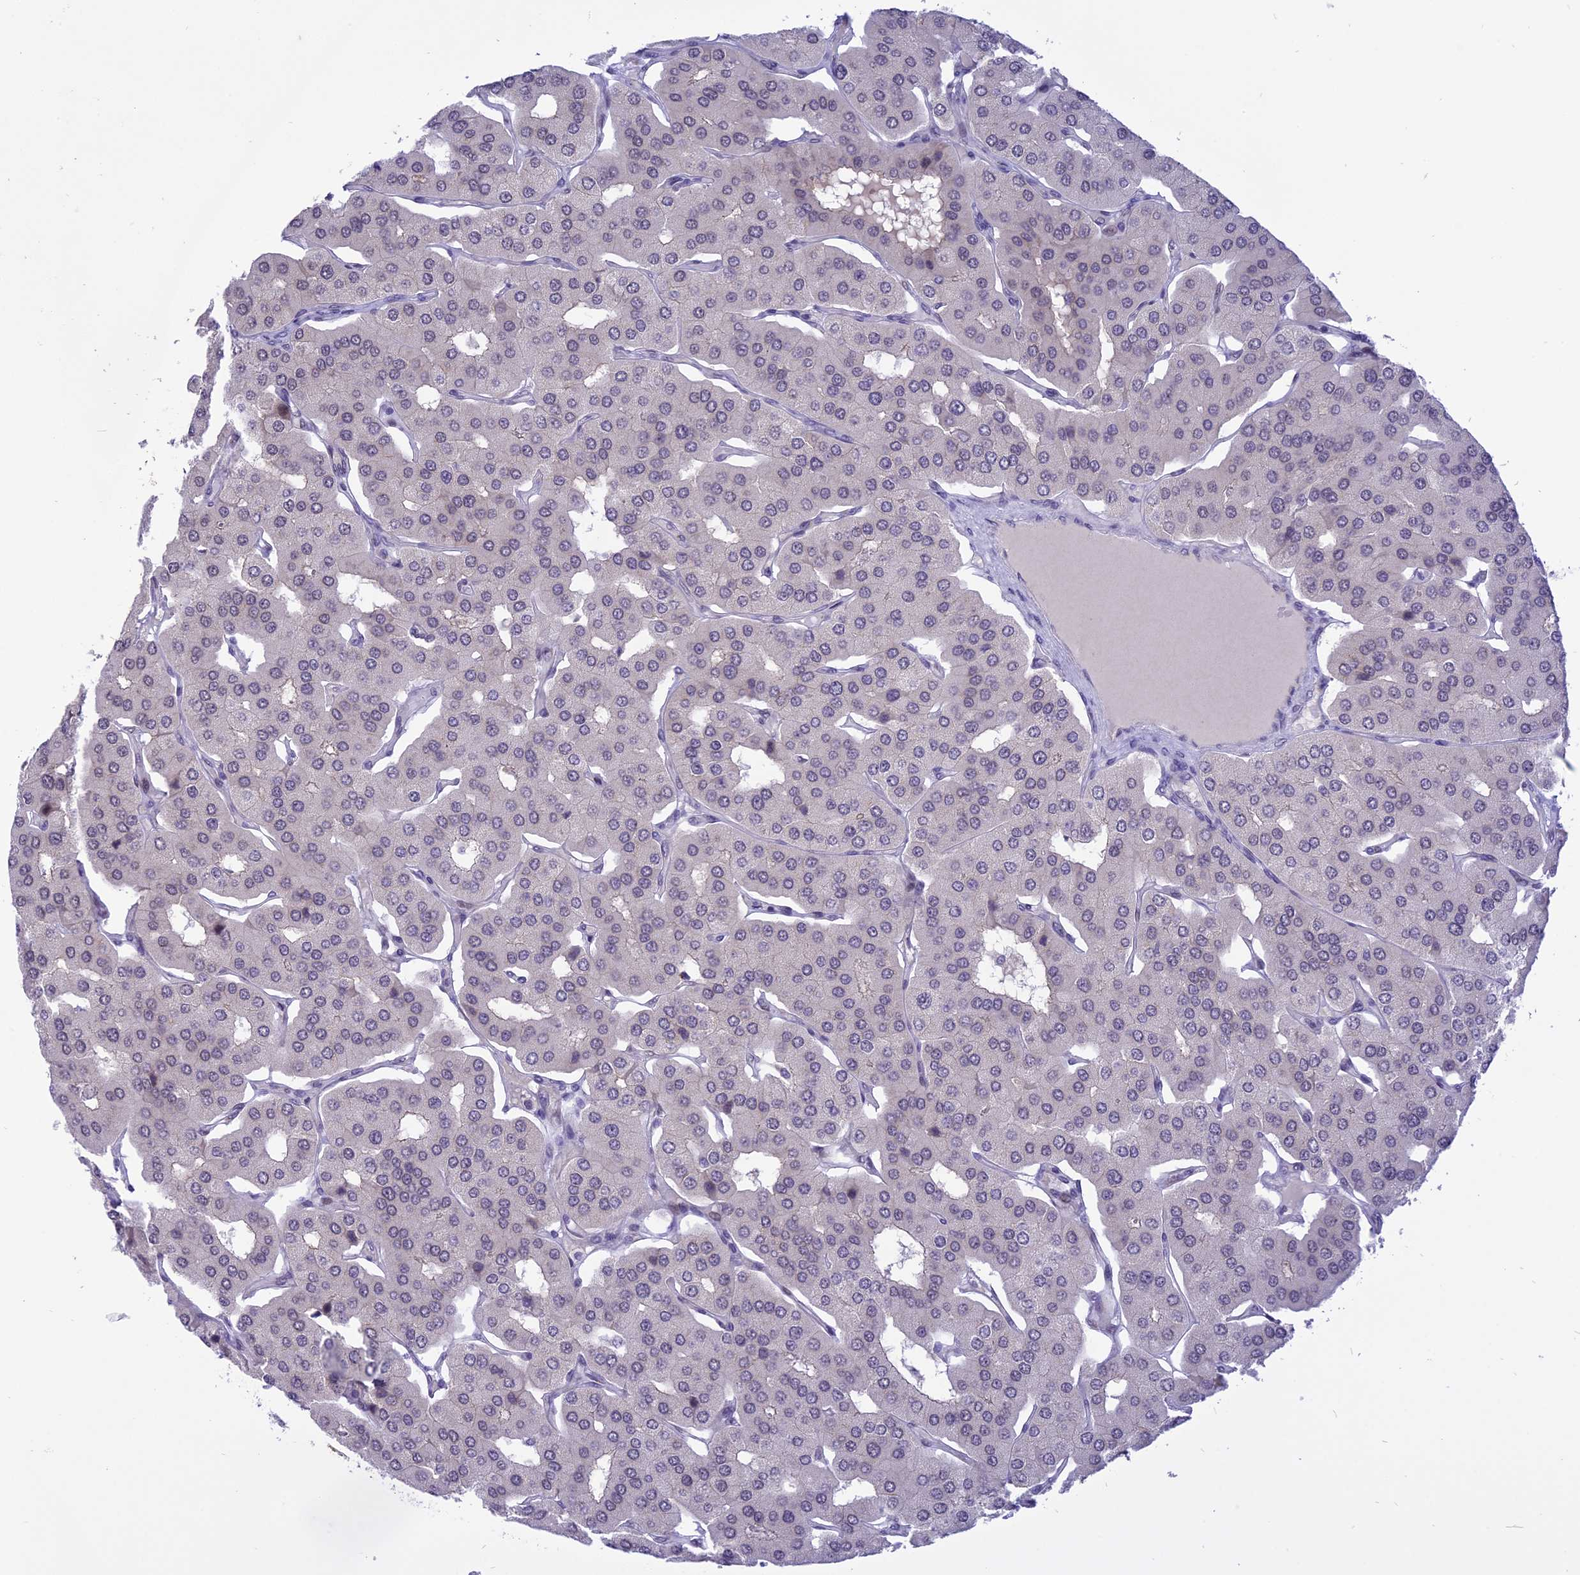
{"staining": {"intensity": "negative", "quantity": "none", "location": "none"}, "tissue": "parathyroid gland", "cell_type": "Glandular cells", "image_type": "normal", "snomed": [{"axis": "morphology", "description": "Normal tissue, NOS"}, {"axis": "morphology", "description": "Adenoma, NOS"}, {"axis": "topography", "description": "Parathyroid gland"}], "caption": "Immunohistochemistry micrograph of normal parathyroid gland: human parathyroid gland stained with DAB exhibits no significant protein positivity in glandular cells. (DAB (3,3'-diaminobenzidine) immunohistochemistry with hematoxylin counter stain).", "gene": "ZNF837", "patient": {"sex": "female", "age": 86}}